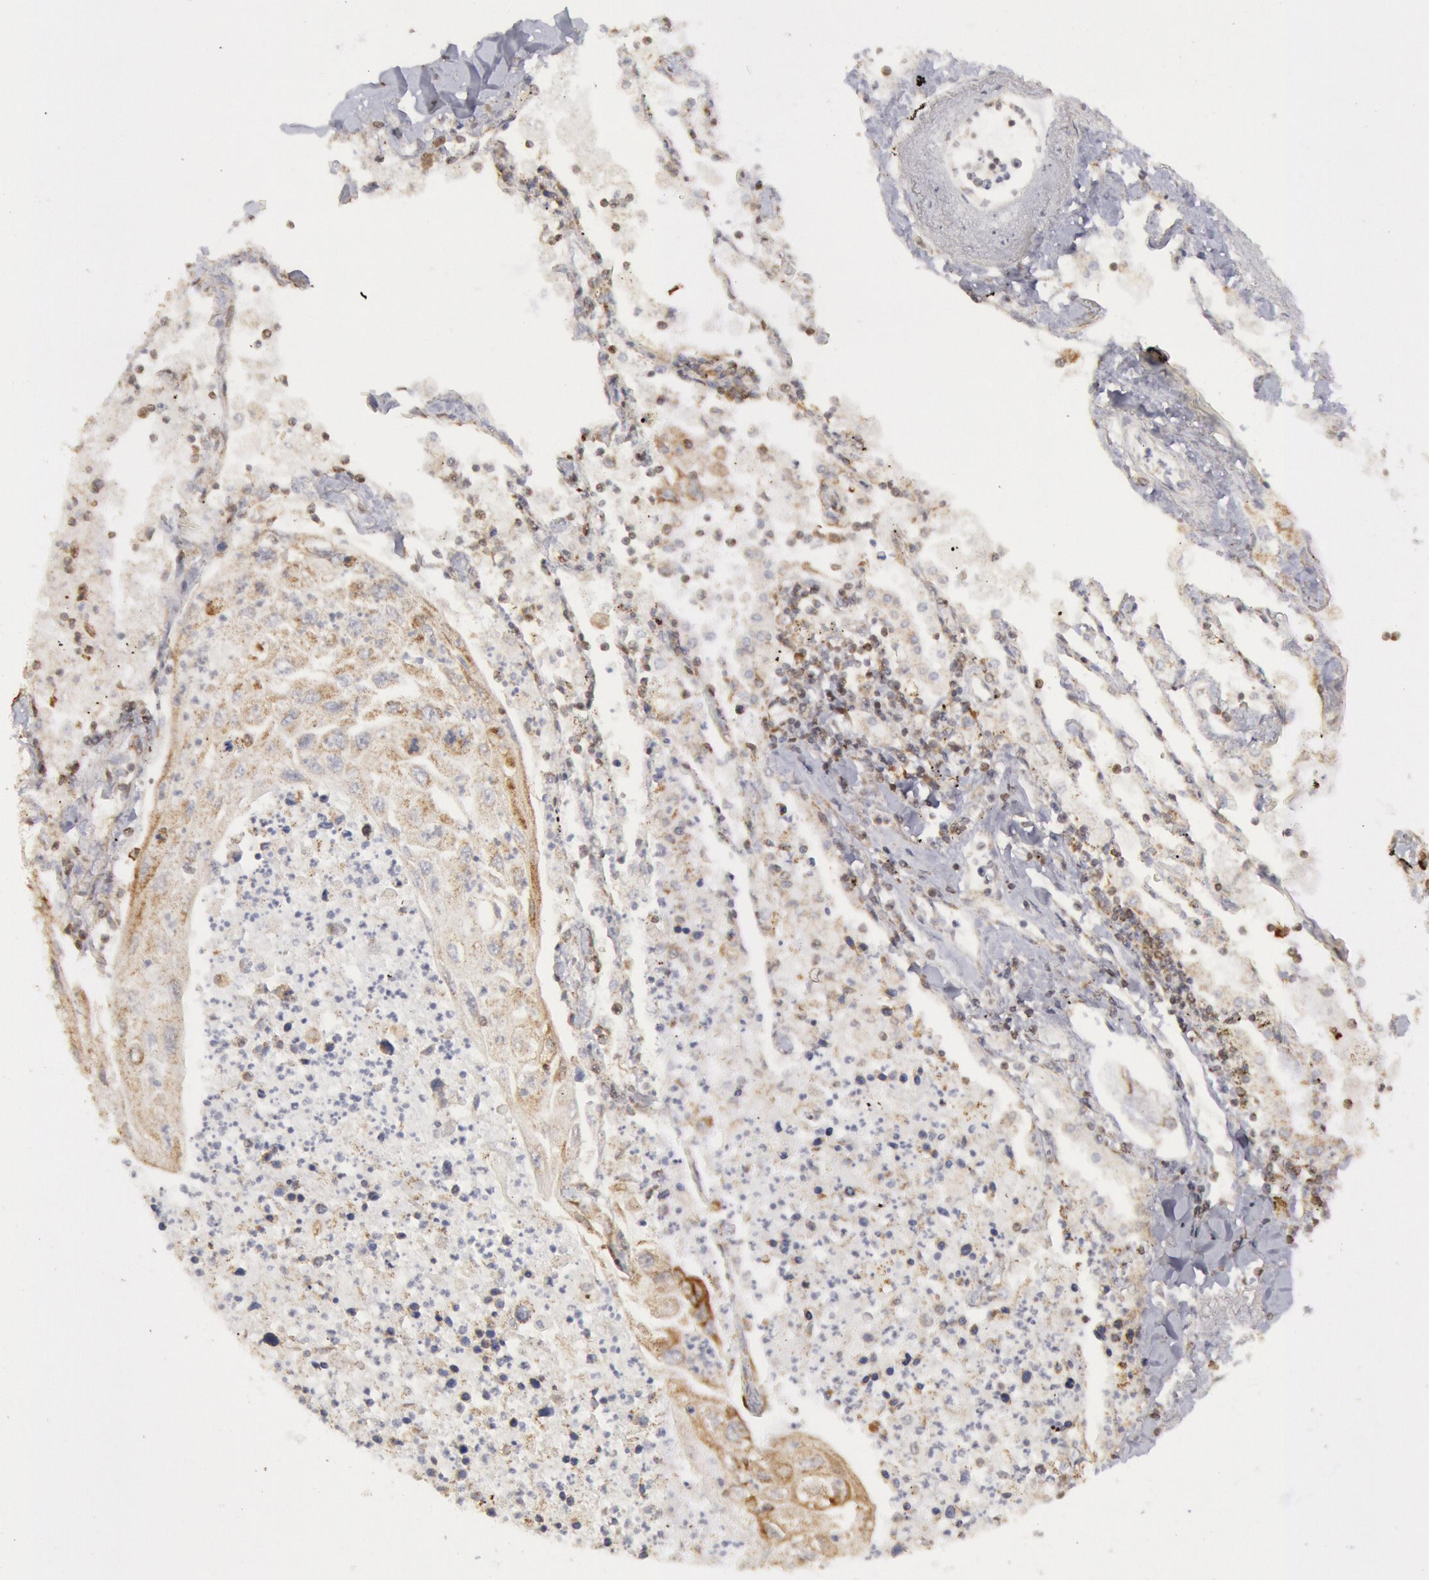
{"staining": {"intensity": "negative", "quantity": "none", "location": "none"}, "tissue": "lung cancer", "cell_type": "Tumor cells", "image_type": "cancer", "snomed": [{"axis": "morphology", "description": "Squamous cell carcinoma, NOS"}, {"axis": "topography", "description": "Lung"}], "caption": "This is an IHC histopathology image of human lung cancer. There is no staining in tumor cells.", "gene": "TAP2", "patient": {"sex": "male", "age": 75}}